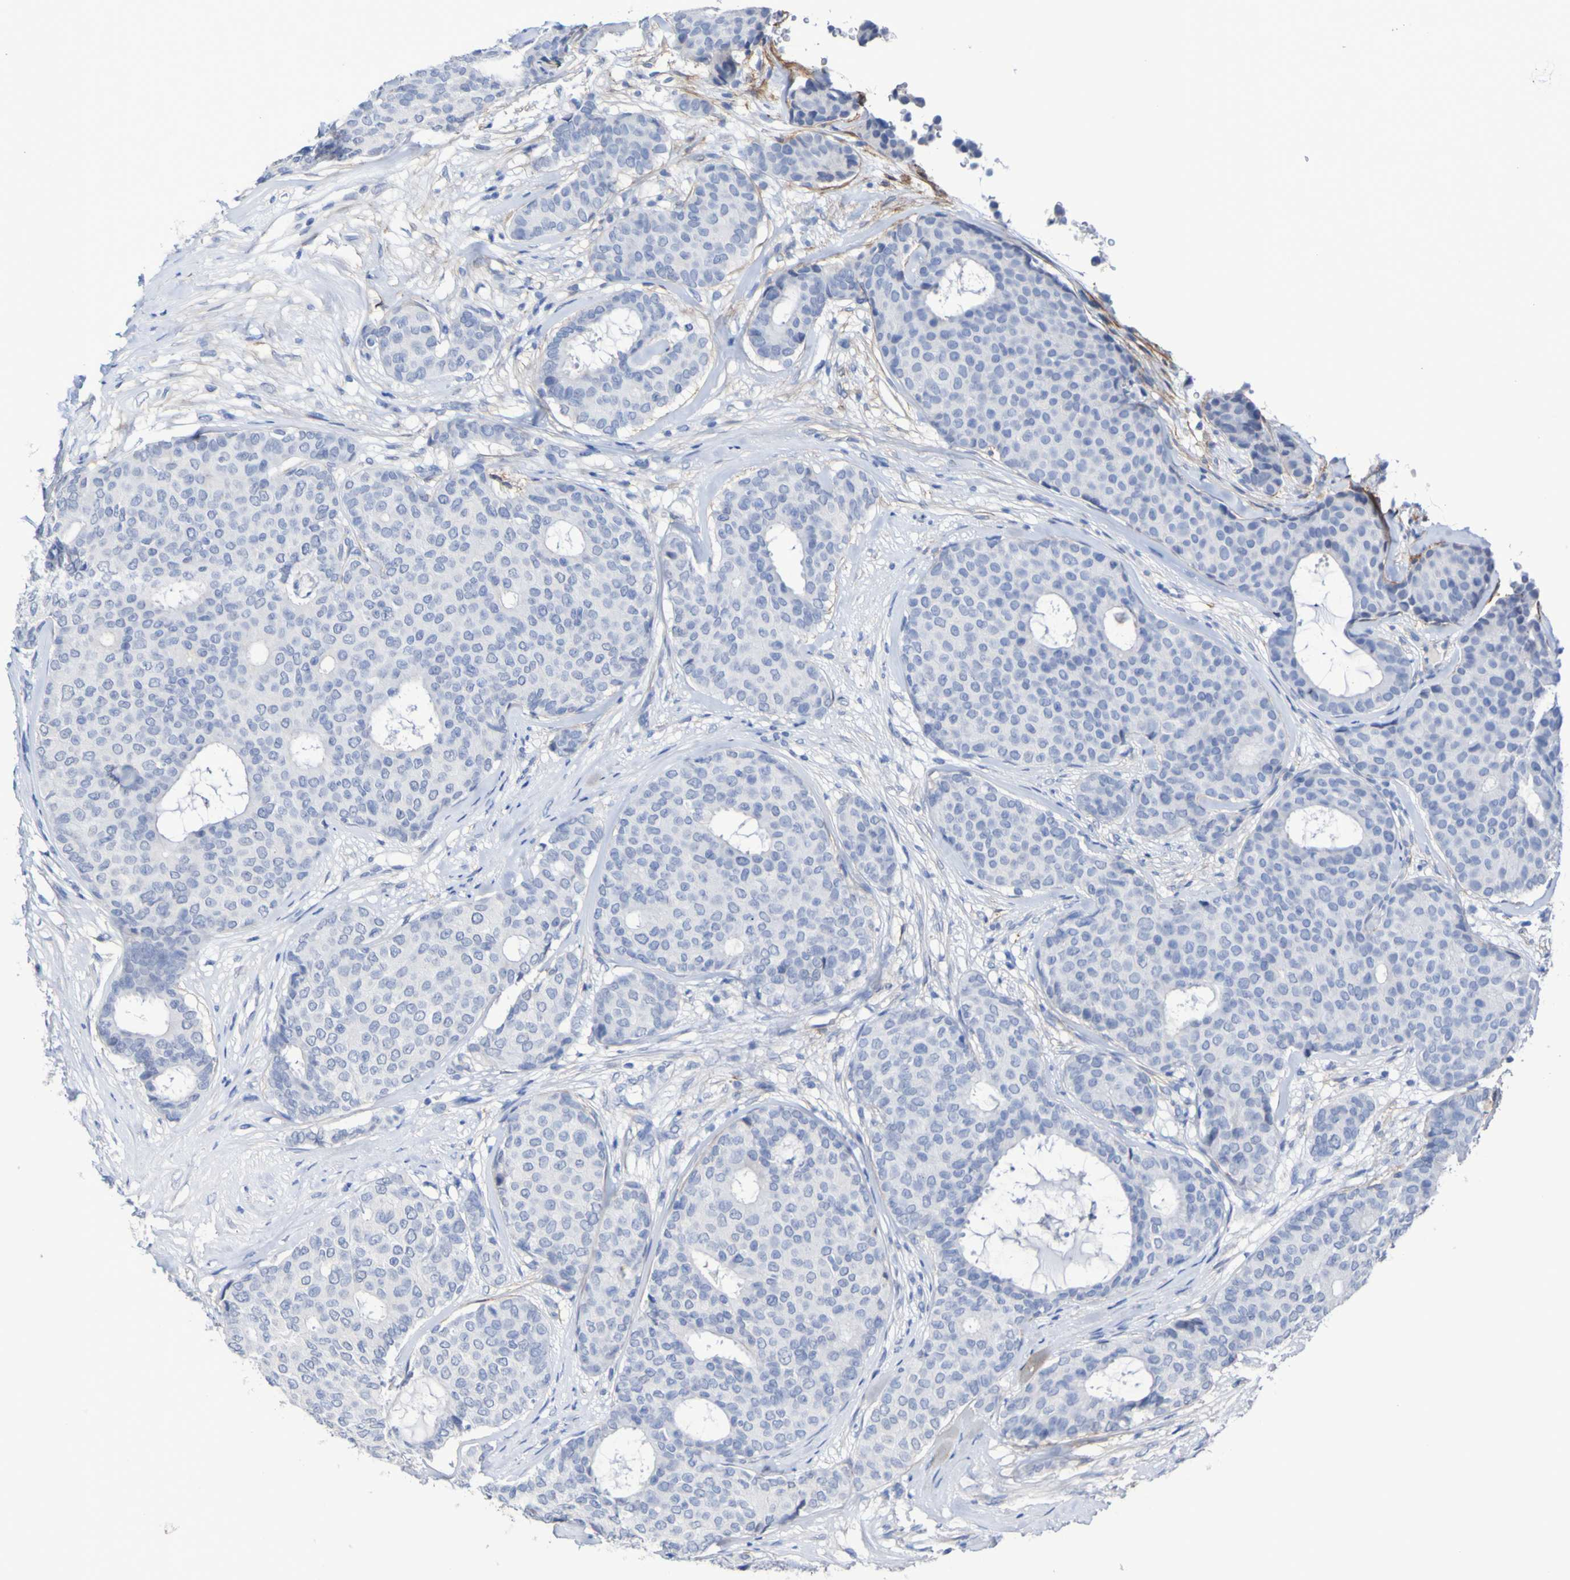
{"staining": {"intensity": "negative", "quantity": "none", "location": "none"}, "tissue": "breast cancer", "cell_type": "Tumor cells", "image_type": "cancer", "snomed": [{"axis": "morphology", "description": "Duct carcinoma"}, {"axis": "topography", "description": "Breast"}], "caption": "DAB (3,3'-diaminobenzidine) immunohistochemical staining of breast cancer reveals no significant staining in tumor cells.", "gene": "SGCB", "patient": {"sex": "female", "age": 75}}